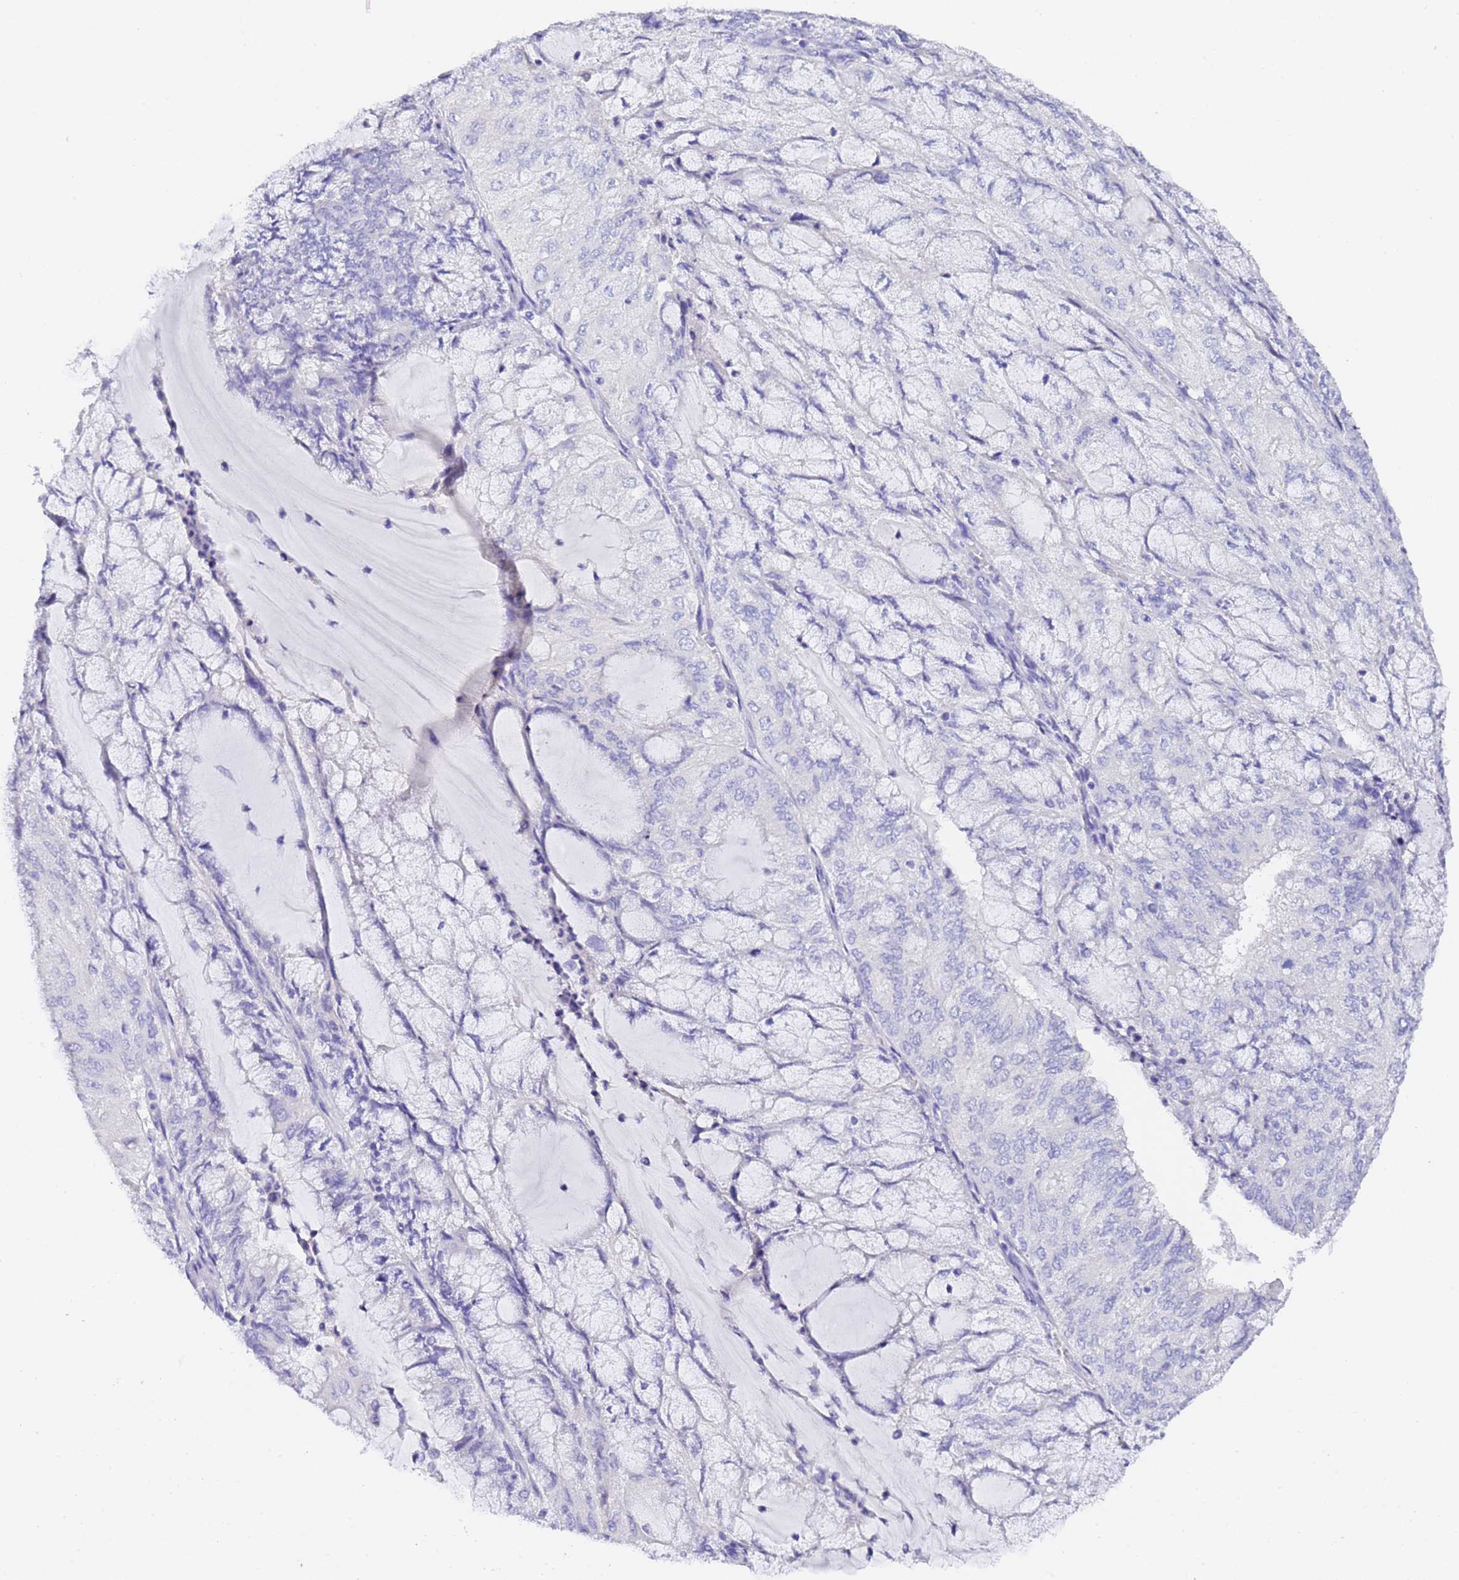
{"staining": {"intensity": "negative", "quantity": "none", "location": "none"}, "tissue": "endometrial cancer", "cell_type": "Tumor cells", "image_type": "cancer", "snomed": [{"axis": "morphology", "description": "Adenocarcinoma, NOS"}, {"axis": "topography", "description": "Endometrium"}], "caption": "Immunohistochemistry (IHC) image of human endometrial cancer stained for a protein (brown), which displays no positivity in tumor cells.", "gene": "GABRA1", "patient": {"sex": "female", "age": 81}}